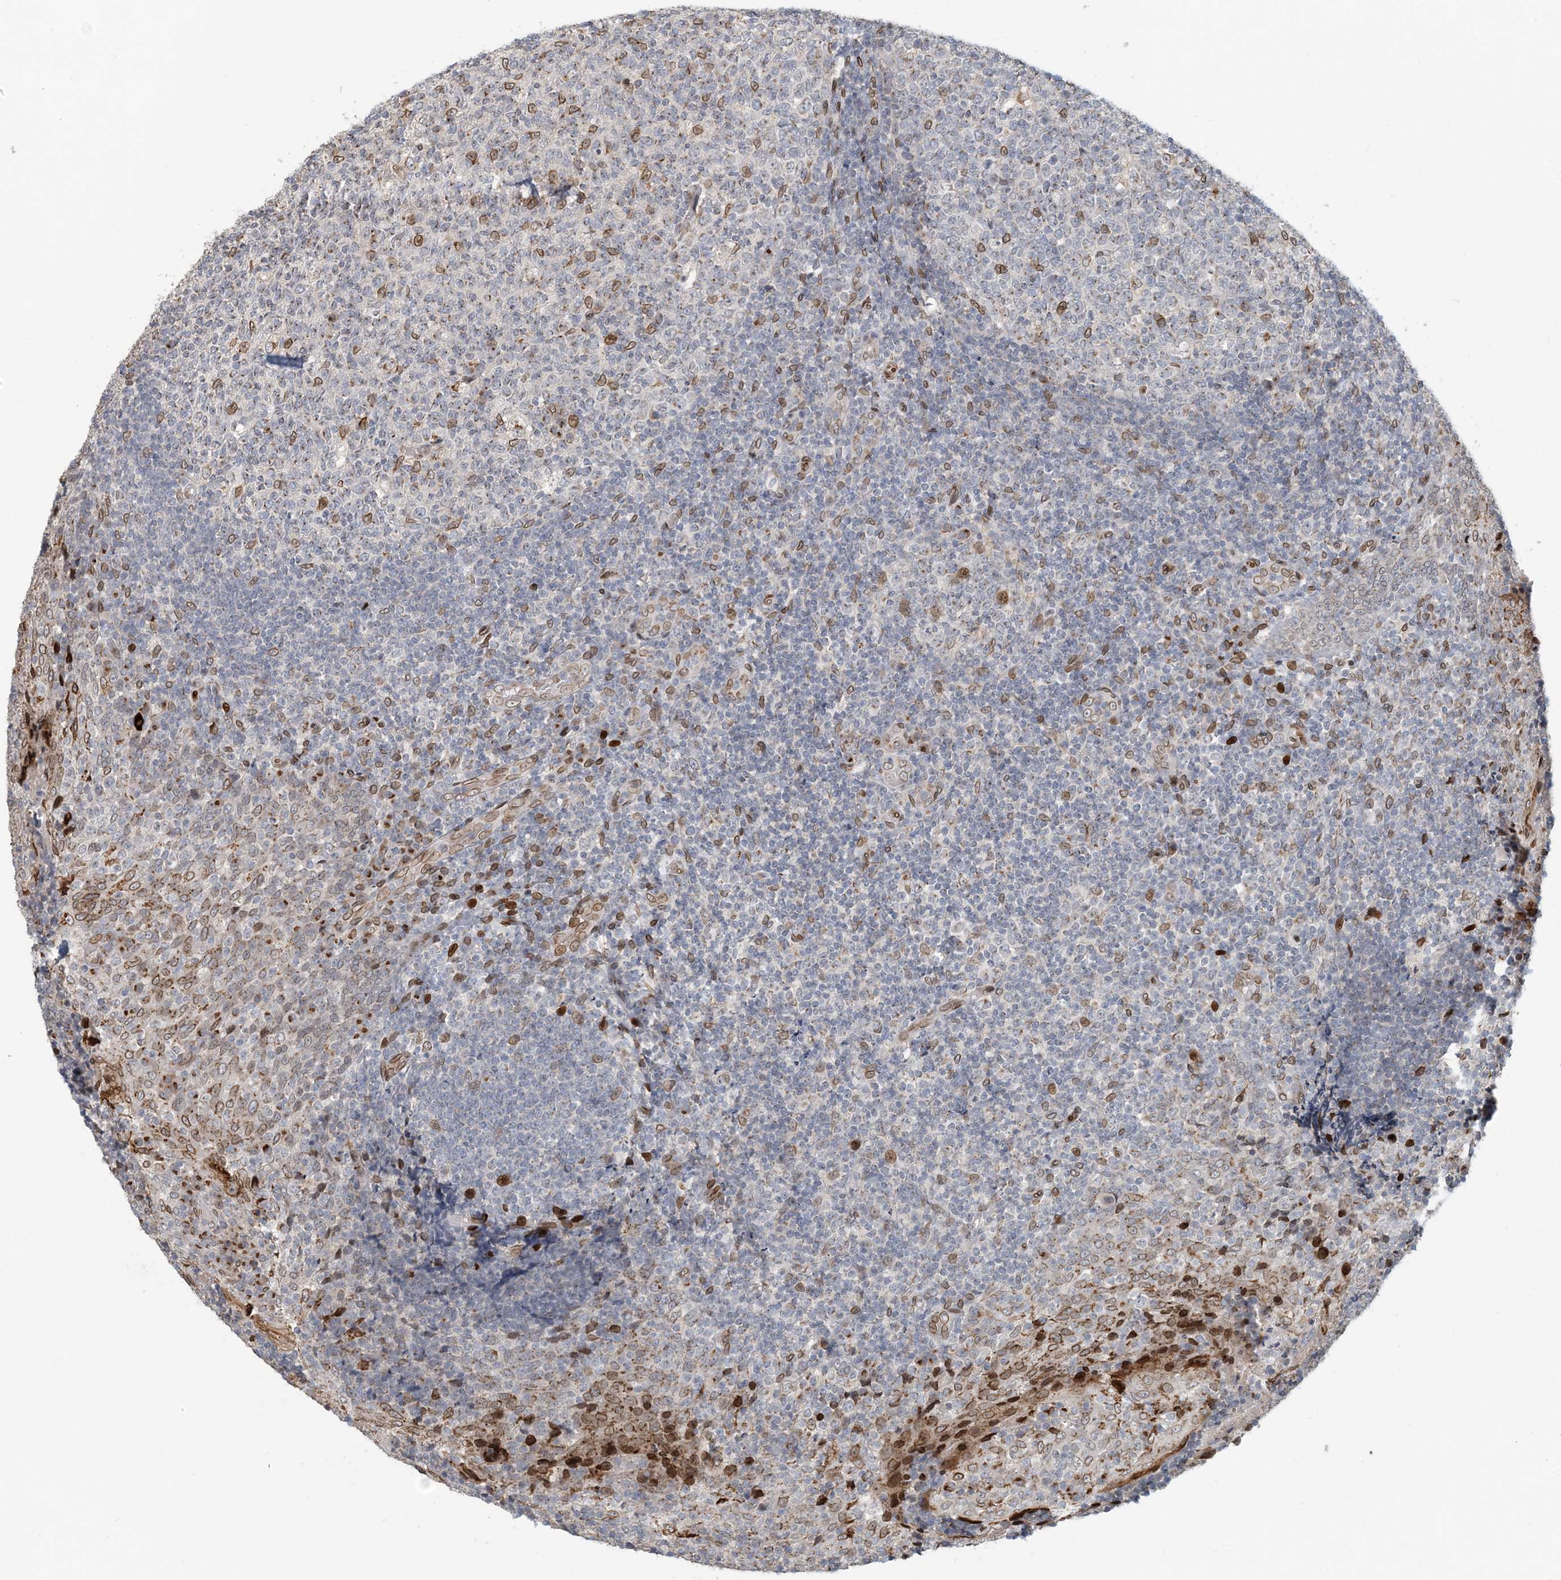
{"staining": {"intensity": "moderate", "quantity": "25%-75%", "location": "cytoplasmic/membranous,nuclear"}, "tissue": "tonsil", "cell_type": "Germinal center cells", "image_type": "normal", "snomed": [{"axis": "morphology", "description": "Normal tissue, NOS"}, {"axis": "topography", "description": "Tonsil"}], "caption": "The histopathology image demonstrates immunohistochemical staining of benign tonsil. There is moderate cytoplasmic/membranous,nuclear positivity is present in approximately 25%-75% of germinal center cells.", "gene": "SLC35A2", "patient": {"sex": "female", "age": 19}}